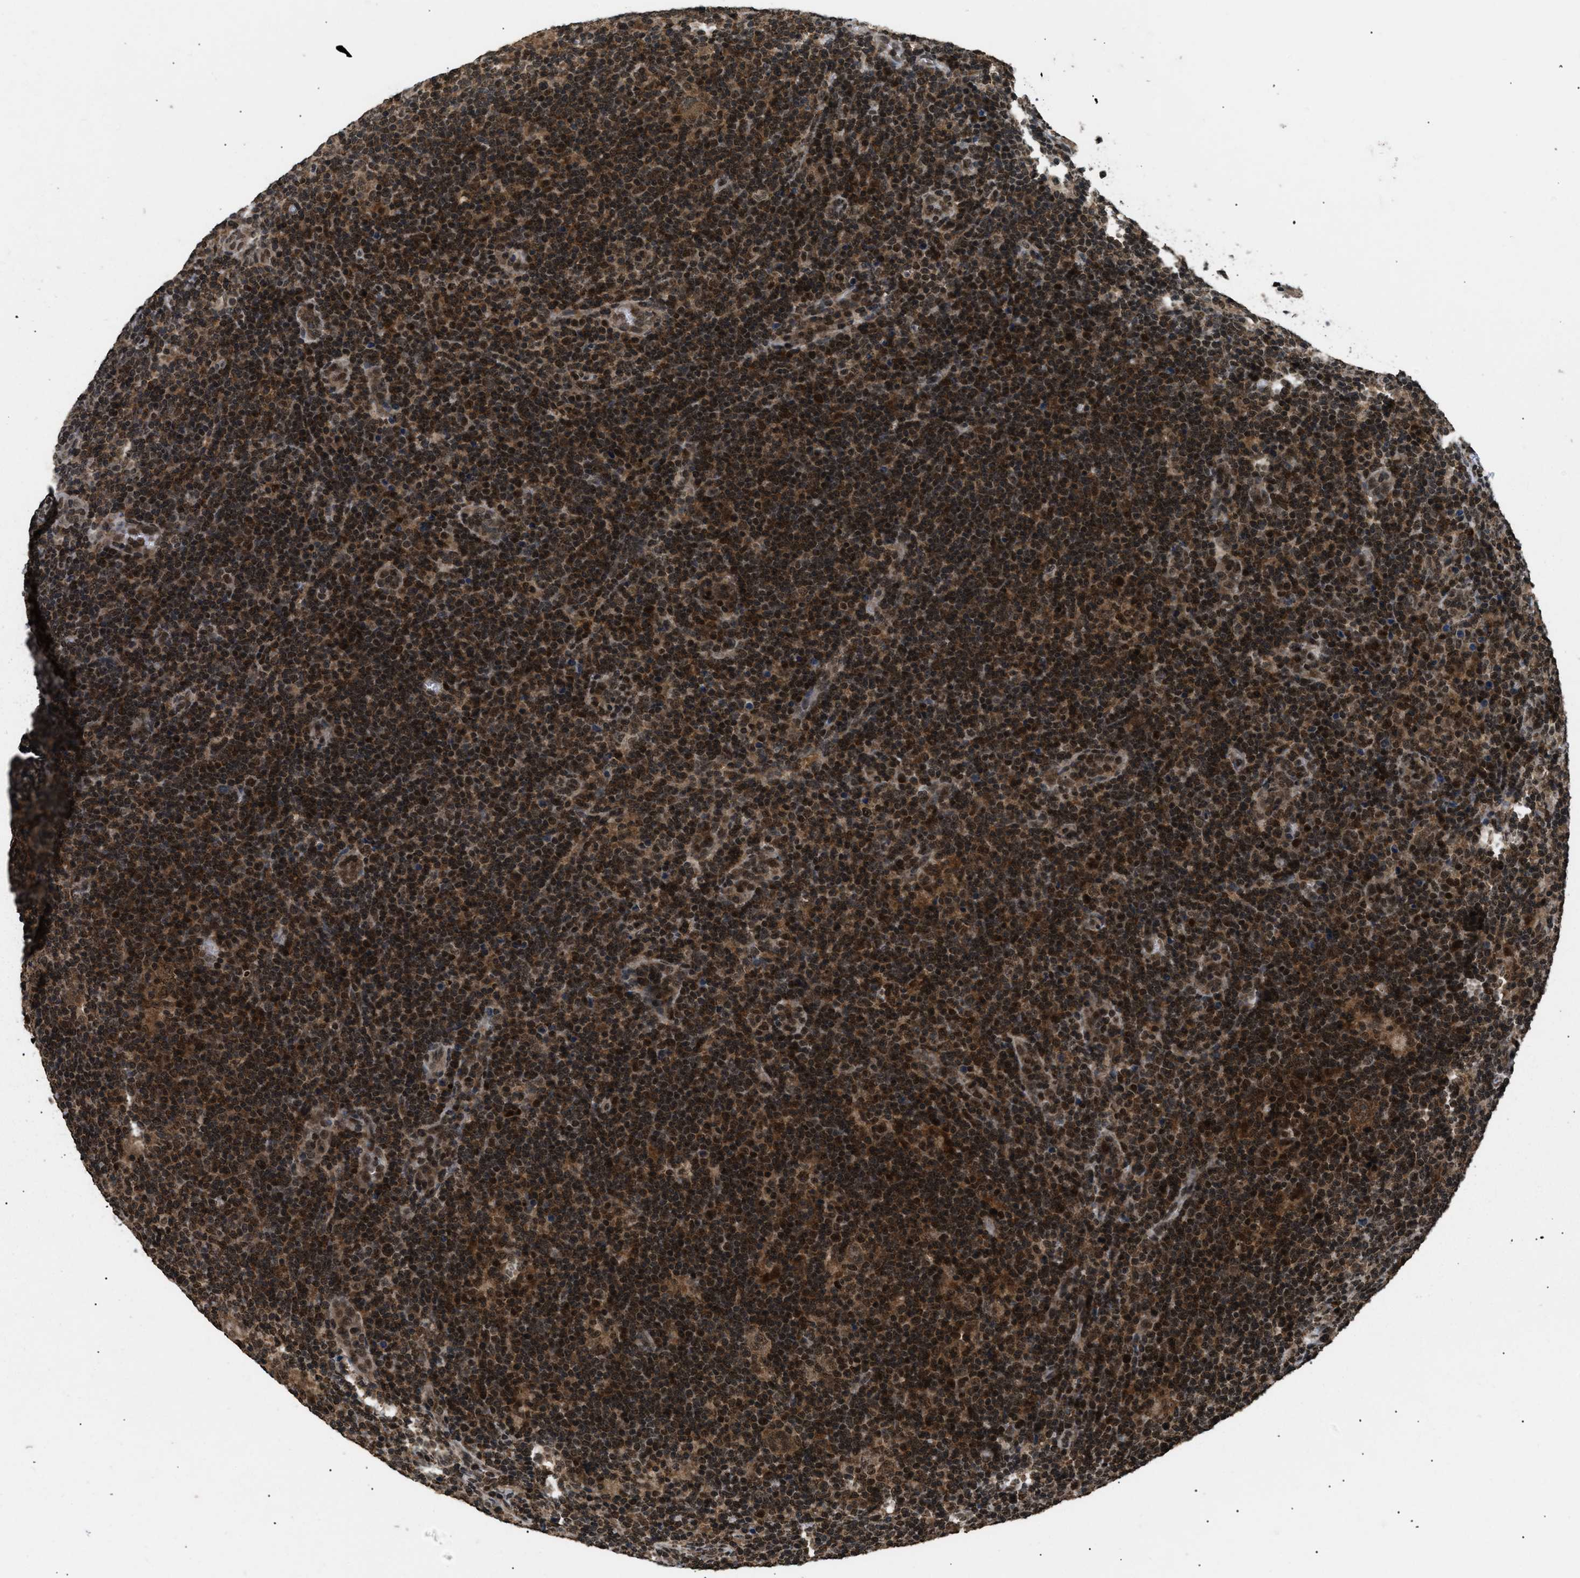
{"staining": {"intensity": "moderate", "quantity": ">75%", "location": "nuclear"}, "tissue": "lymphoma", "cell_type": "Tumor cells", "image_type": "cancer", "snomed": [{"axis": "morphology", "description": "Hodgkin's disease, NOS"}, {"axis": "topography", "description": "Lymph node"}], "caption": "Tumor cells reveal medium levels of moderate nuclear positivity in approximately >75% of cells in human Hodgkin's disease.", "gene": "RBM5", "patient": {"sex": "female", "age": 57}}